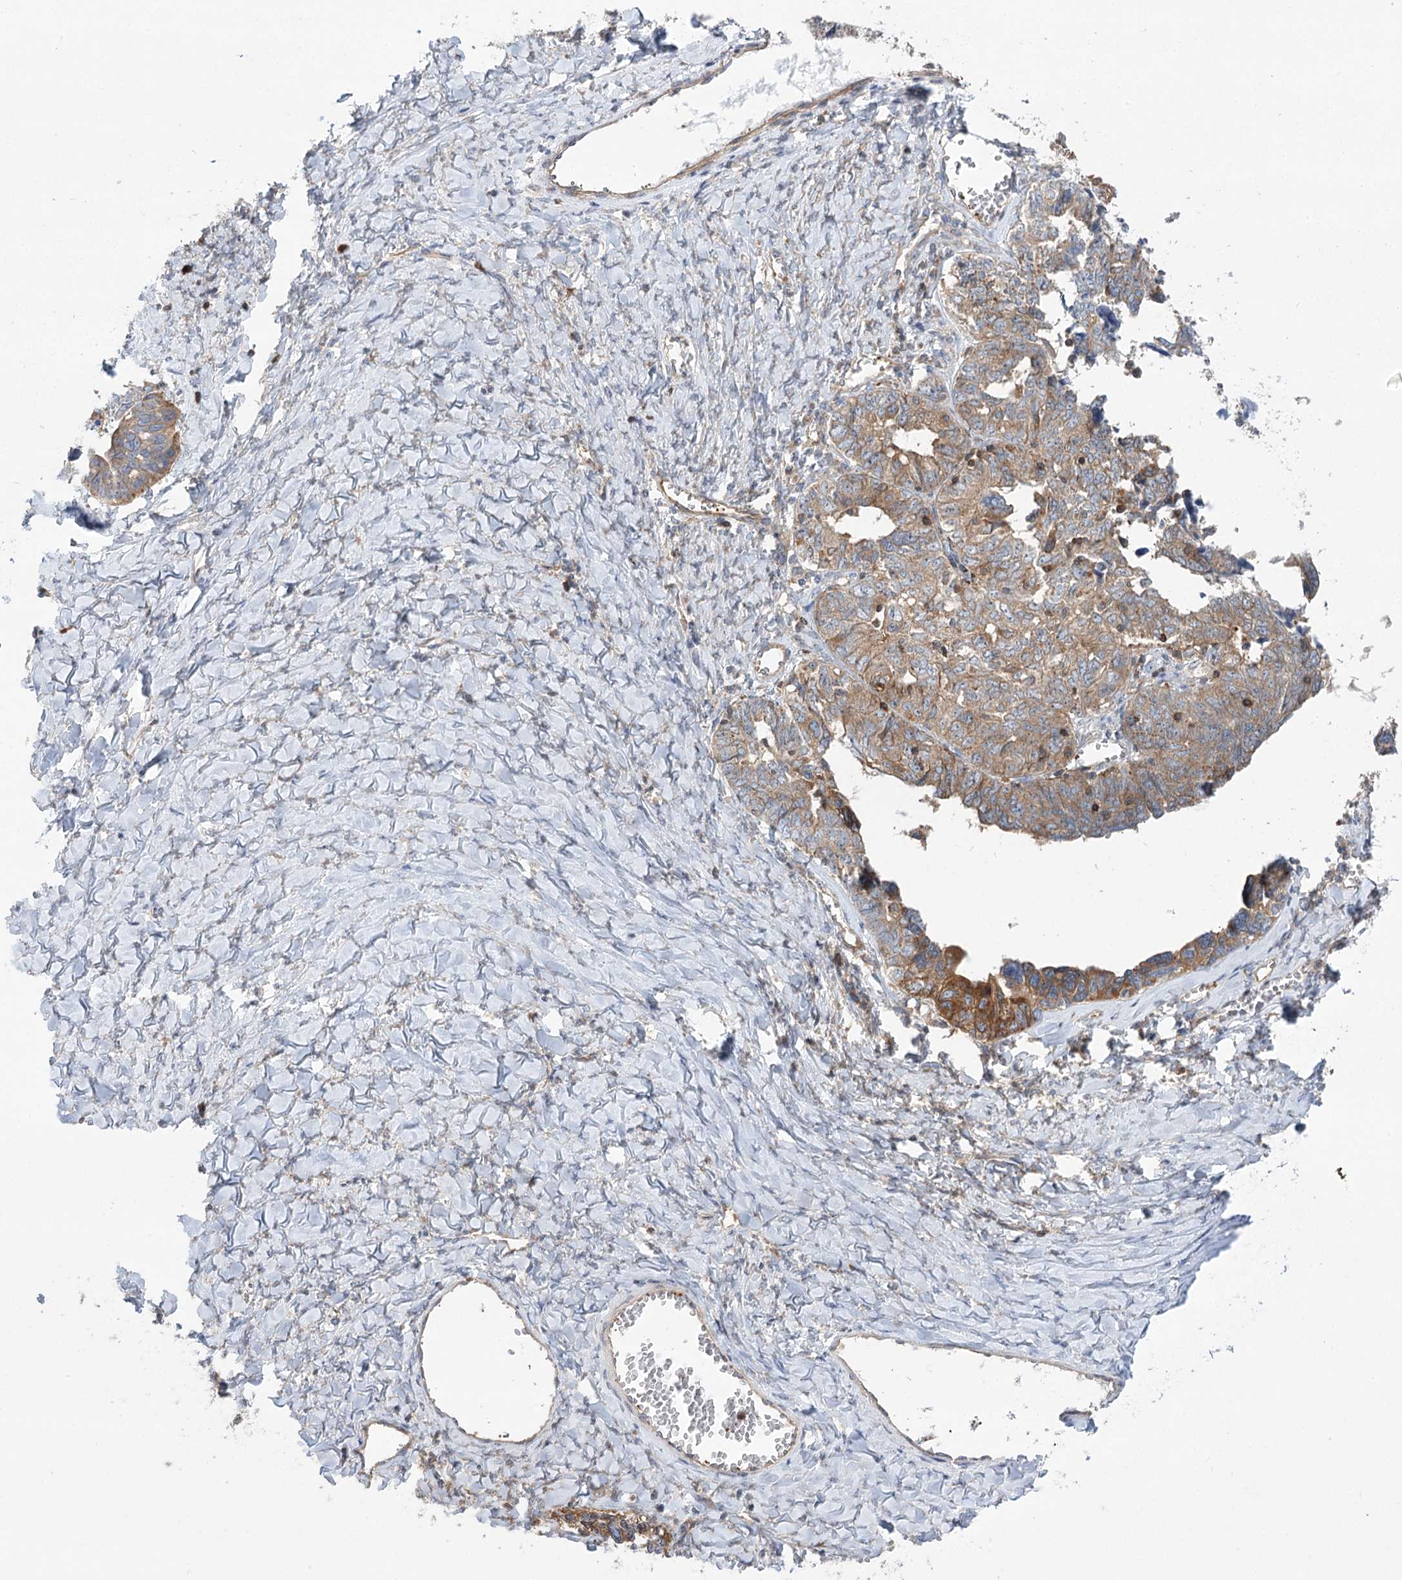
{"staining": {"intensity": "moderate", "quantity": "25%-75%", "location": "cytoplasmic/membranous"}, "tissue": "ovarian cancer", "cell_type": "Tumor cells", "image_type": "cancer", "snomed": [{"axis": "morphology", "description": "Cystadenocarcinoma, serous, NOS"}, {"axis": "topography", "description": "Ovary"}], "caption": "An immunohistochemistry micrograph of tumor tissue is shown. Protein staining in brown shows moderate cytoplasmic/membranous positivity in ovarian cancer within tumor cells.", "gene": "VPS37B", "patient": {"sex": "female", "age": 79}}